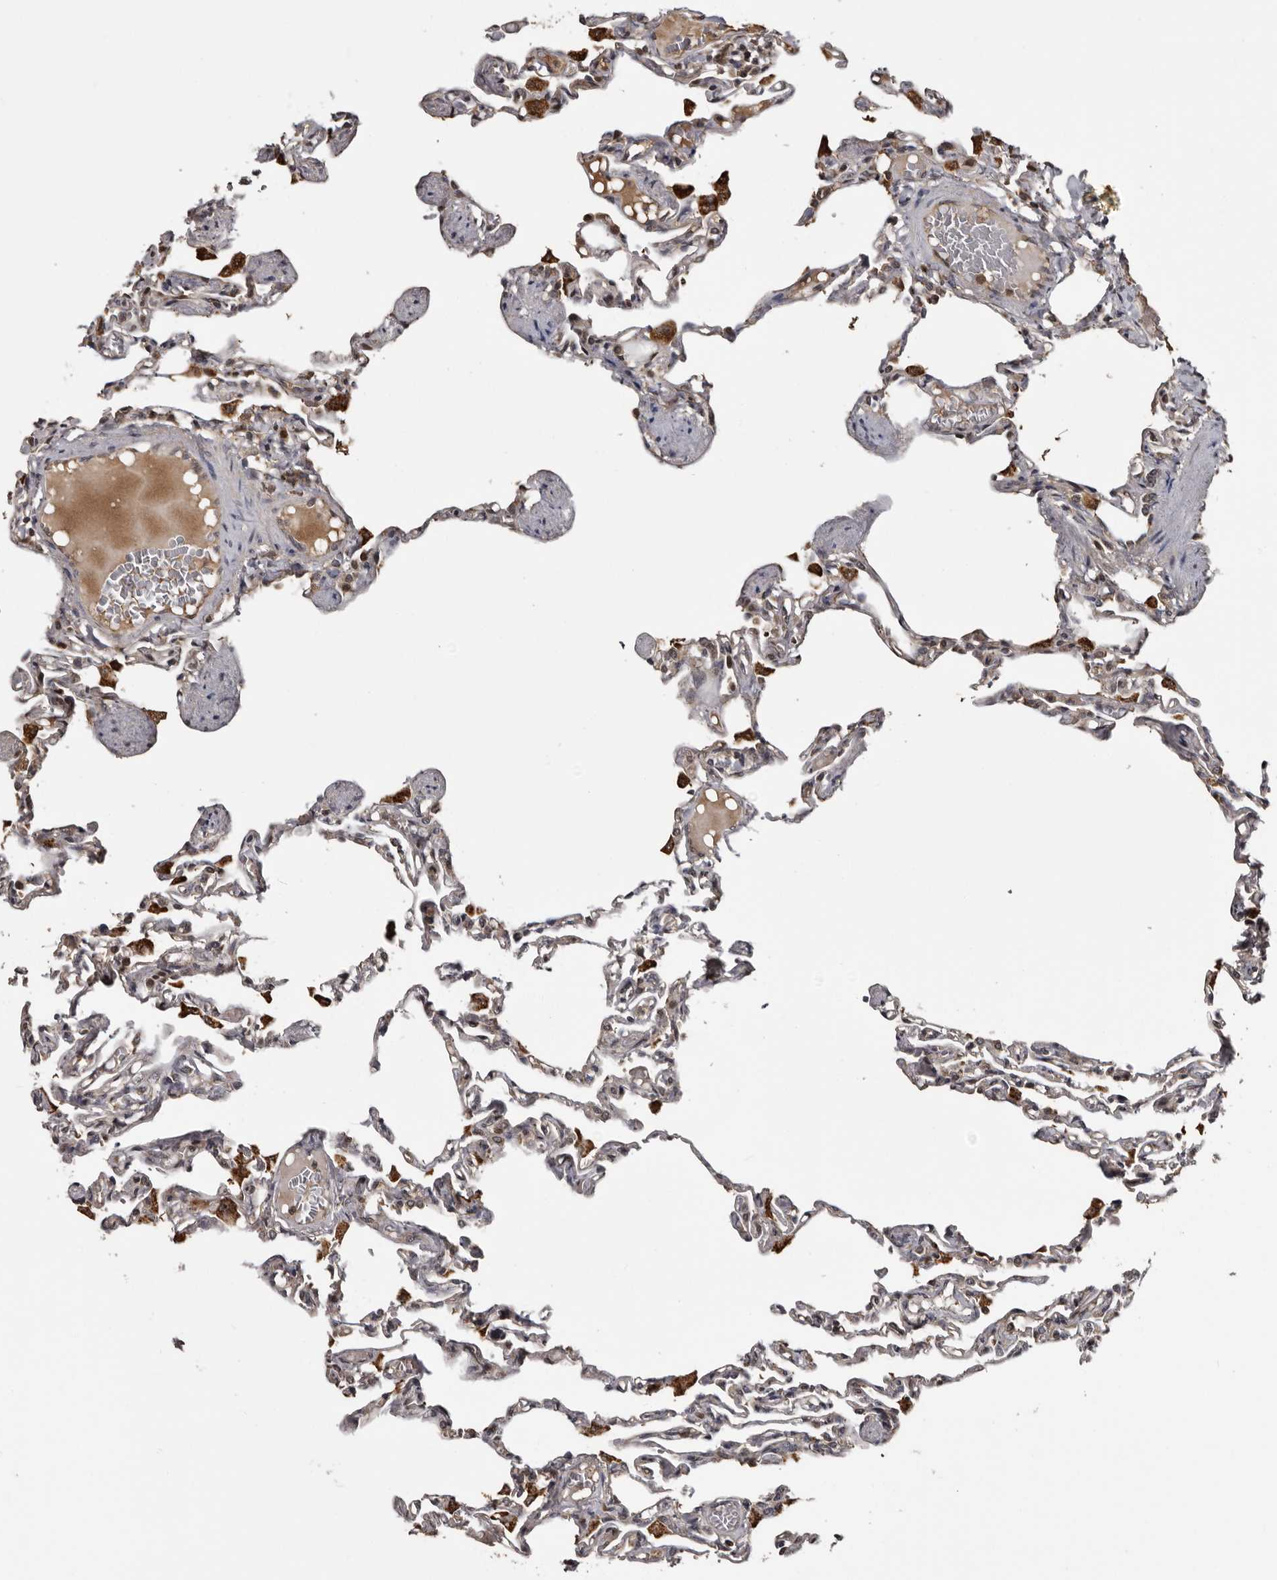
{"staining": {"intensity": "weak", "quantity": "25%-75%", "location": "cytoplasmic/membranous"}, "tissue": "lung", "cell_type": "Alveolar cells", "image_type": "normal", "snomed": [{"axis": "morphology", "description": "Normal tissue, NOS"}, {"axis": "topography", "description": "Lung"}], "caption": "Unremarkable lung demonstrates weak cytoplasmic/membranous positivity in approximately 25%-75% of alveolar cells.", "gene": "SERTAD4", "patient": {"sex": "male", "age": 21}}